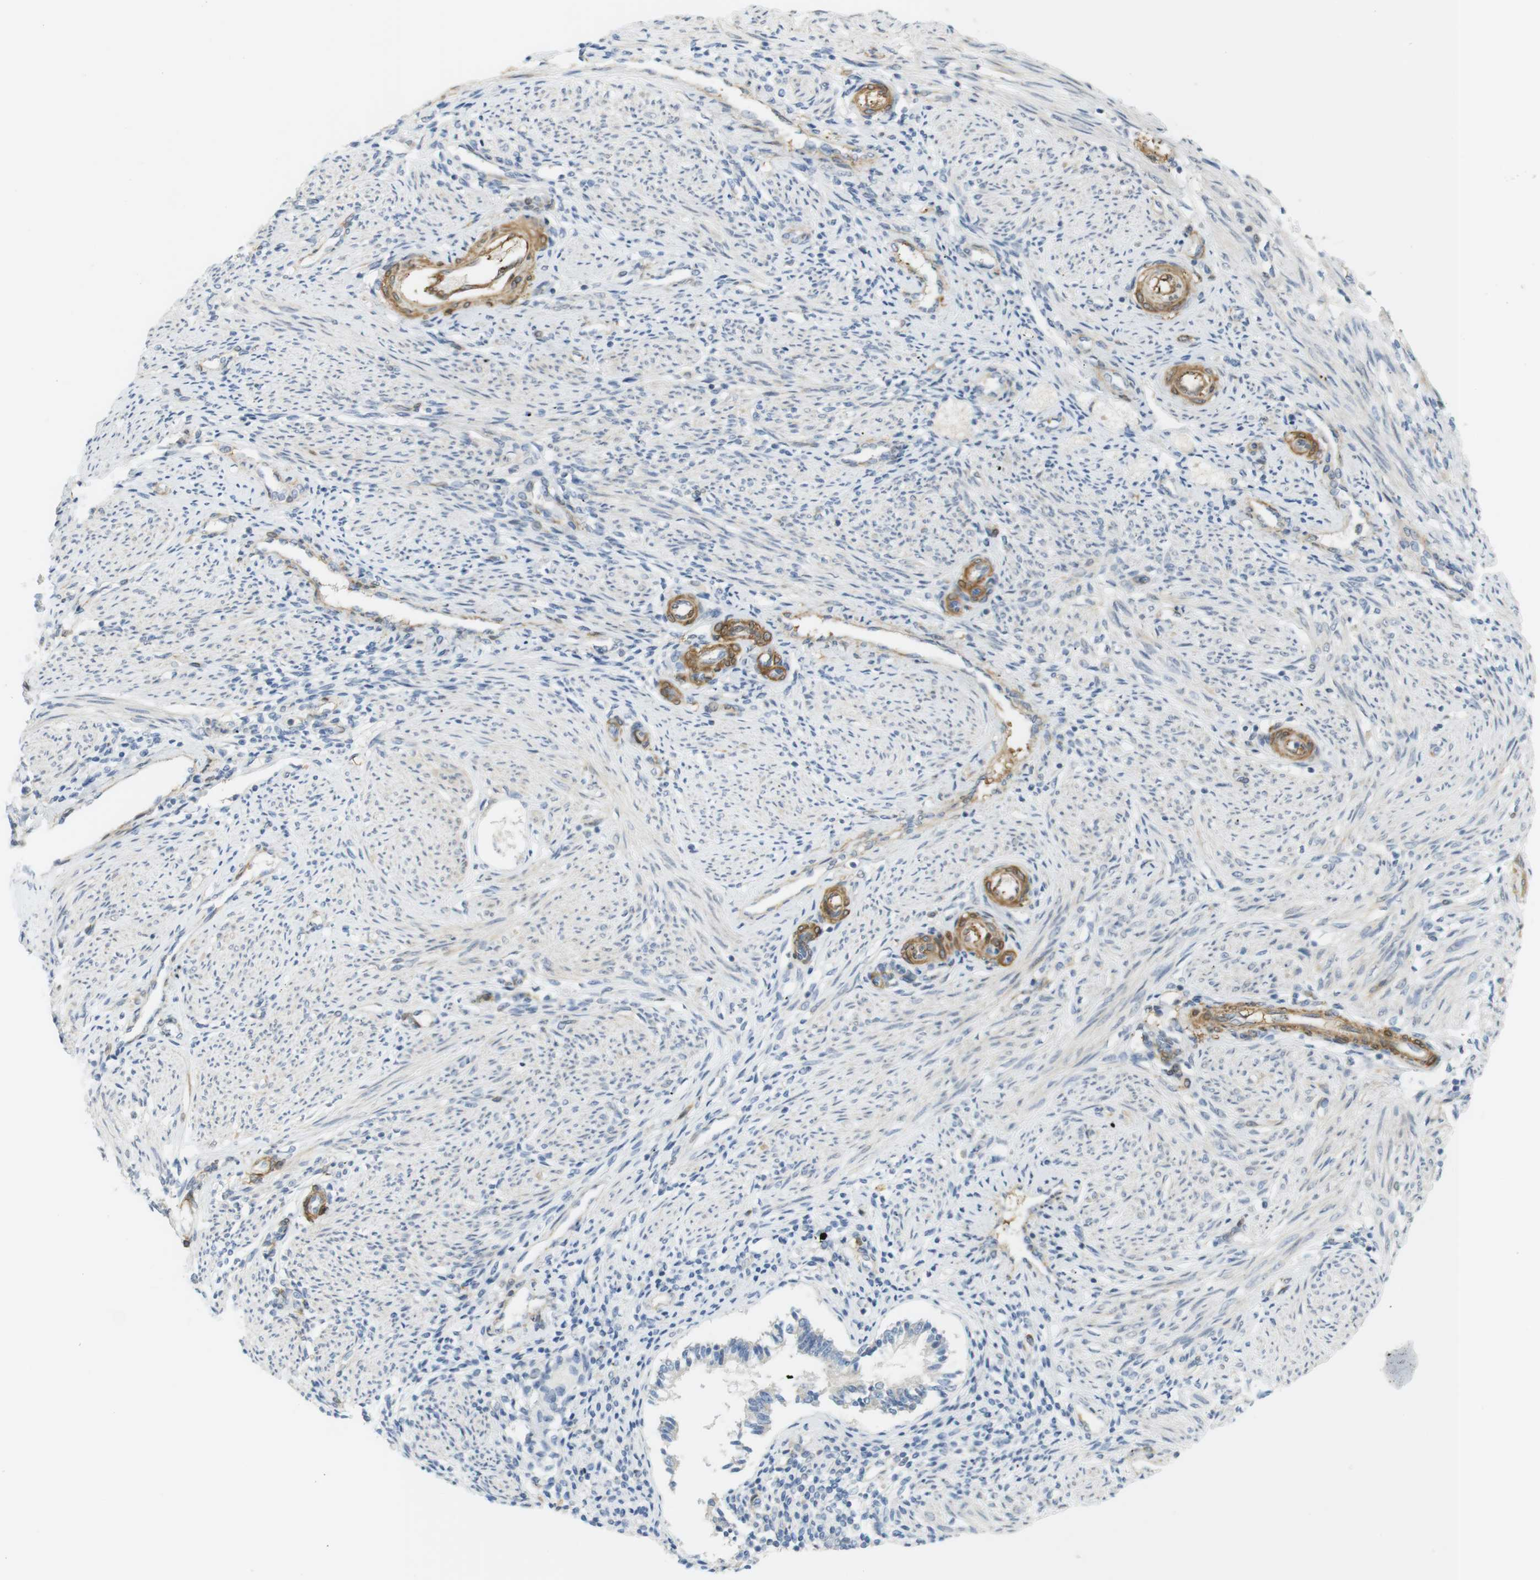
{"staining": {"intensity": "negative", "quantity": "none", "location": "none"}, "tissue": "endometrium", "cell_type": "Cells in endometrial stroma", "image_type": "normal", "snomed": [{"axis": "morphology", "description": "Normal tissue, NOS"}, {"axis": "topography", "description": "Endometrium"}], "caption": "This is an immunohistochemistry histopathology image of benign human endometrium. There is no positivity in cells in endometrial stroma.", "gene": "PDE3A", "patient": {"sex": "female", "age": 42}}